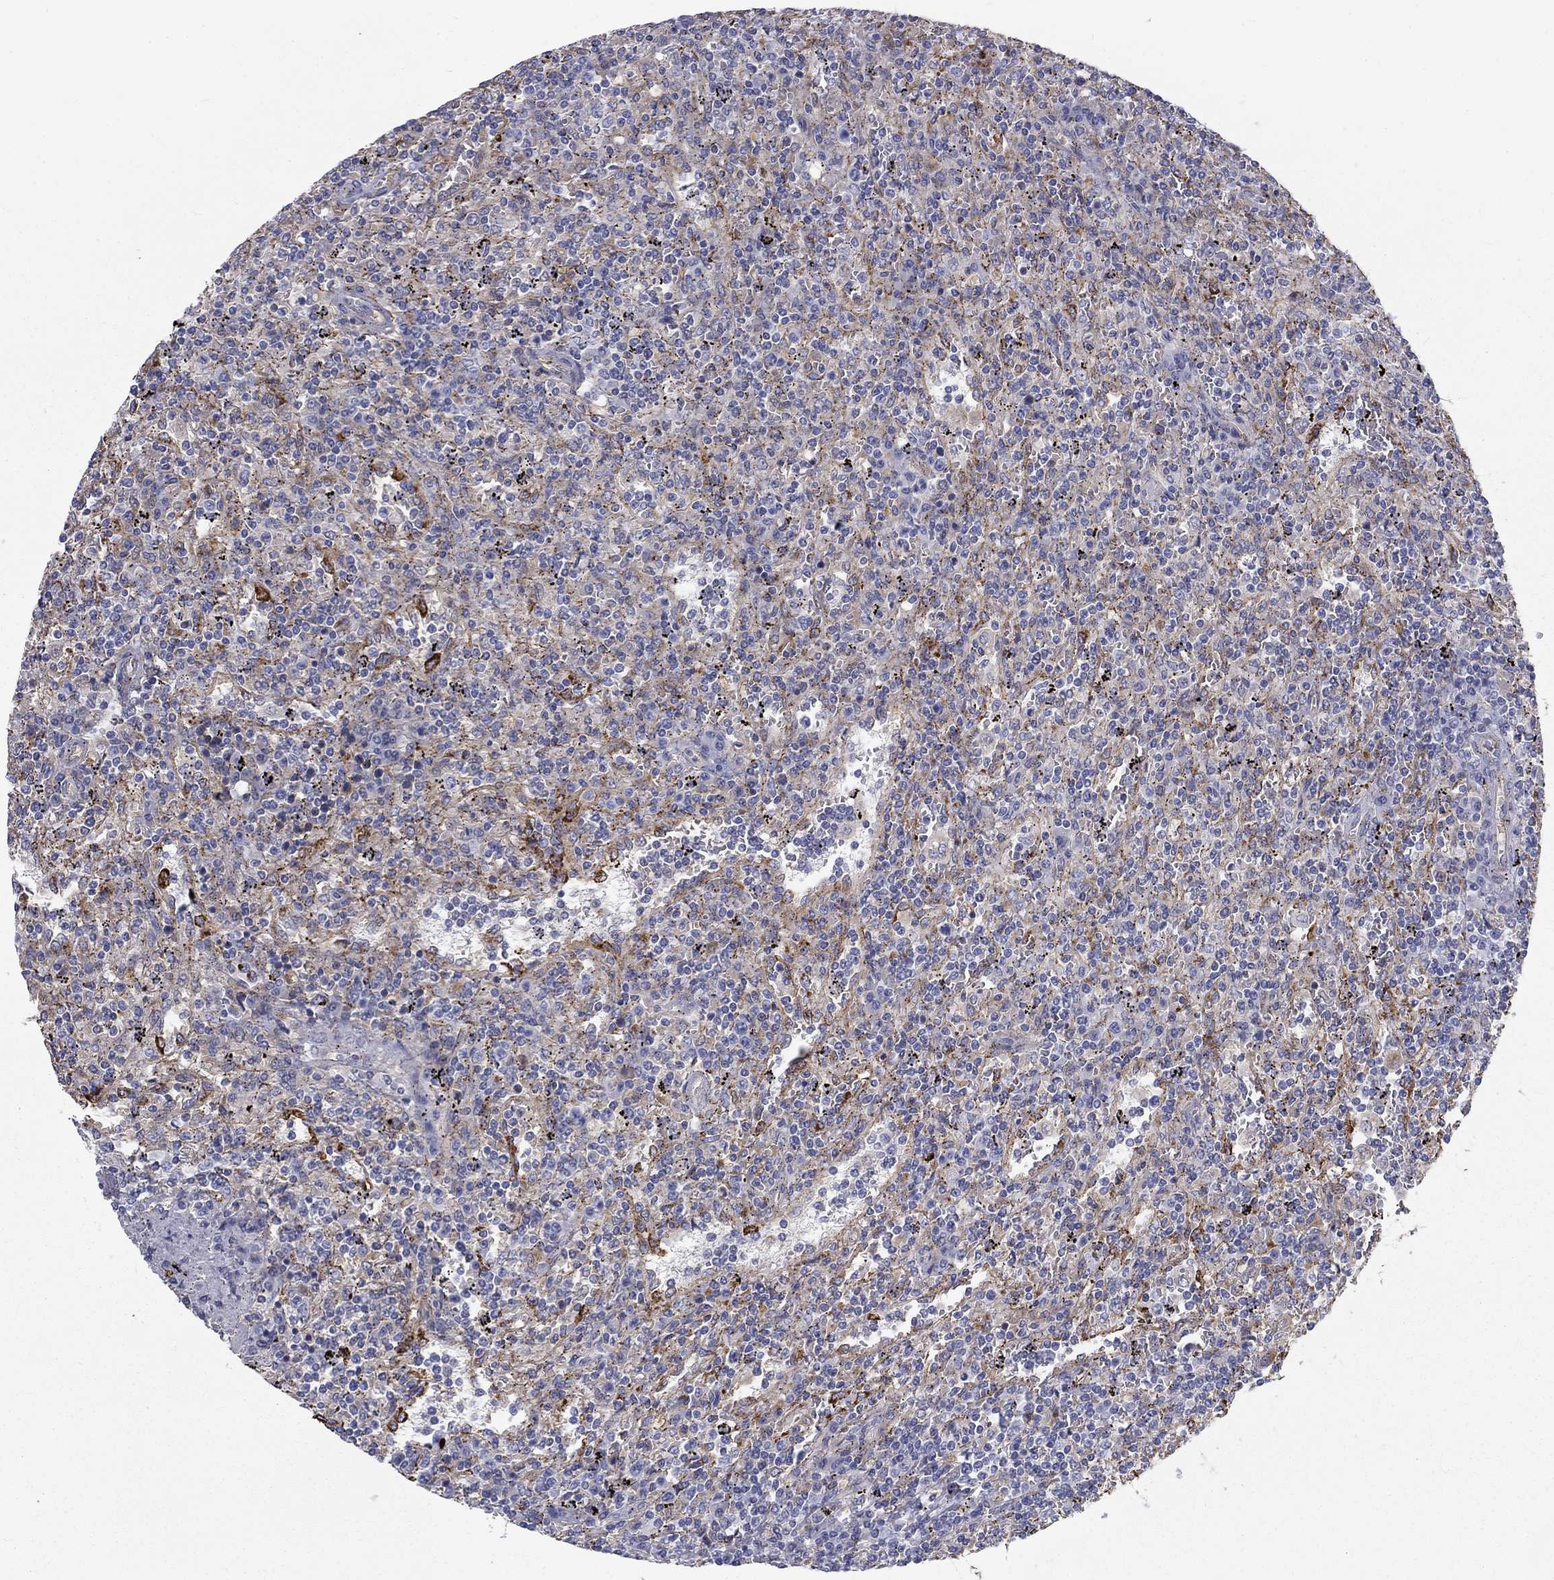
{"staining": {"intensity": "negative", "quantity": "none", "location": "none"}, "tissue": "lymphoma", "cell_type": "Tumor cells", "image_type": "cancer", "snomed": [{"axis": "morphology", "description": "Malignant lymphoma, non-Hodgkin's type, Low grade"}, {"axis": "topography", "description": "Spleen"}], "caption": "Tumor cells show no significant protein expression in lymphoma.", "gene": "EPDR1", "patient": {"sex": "male", "age": 62}}